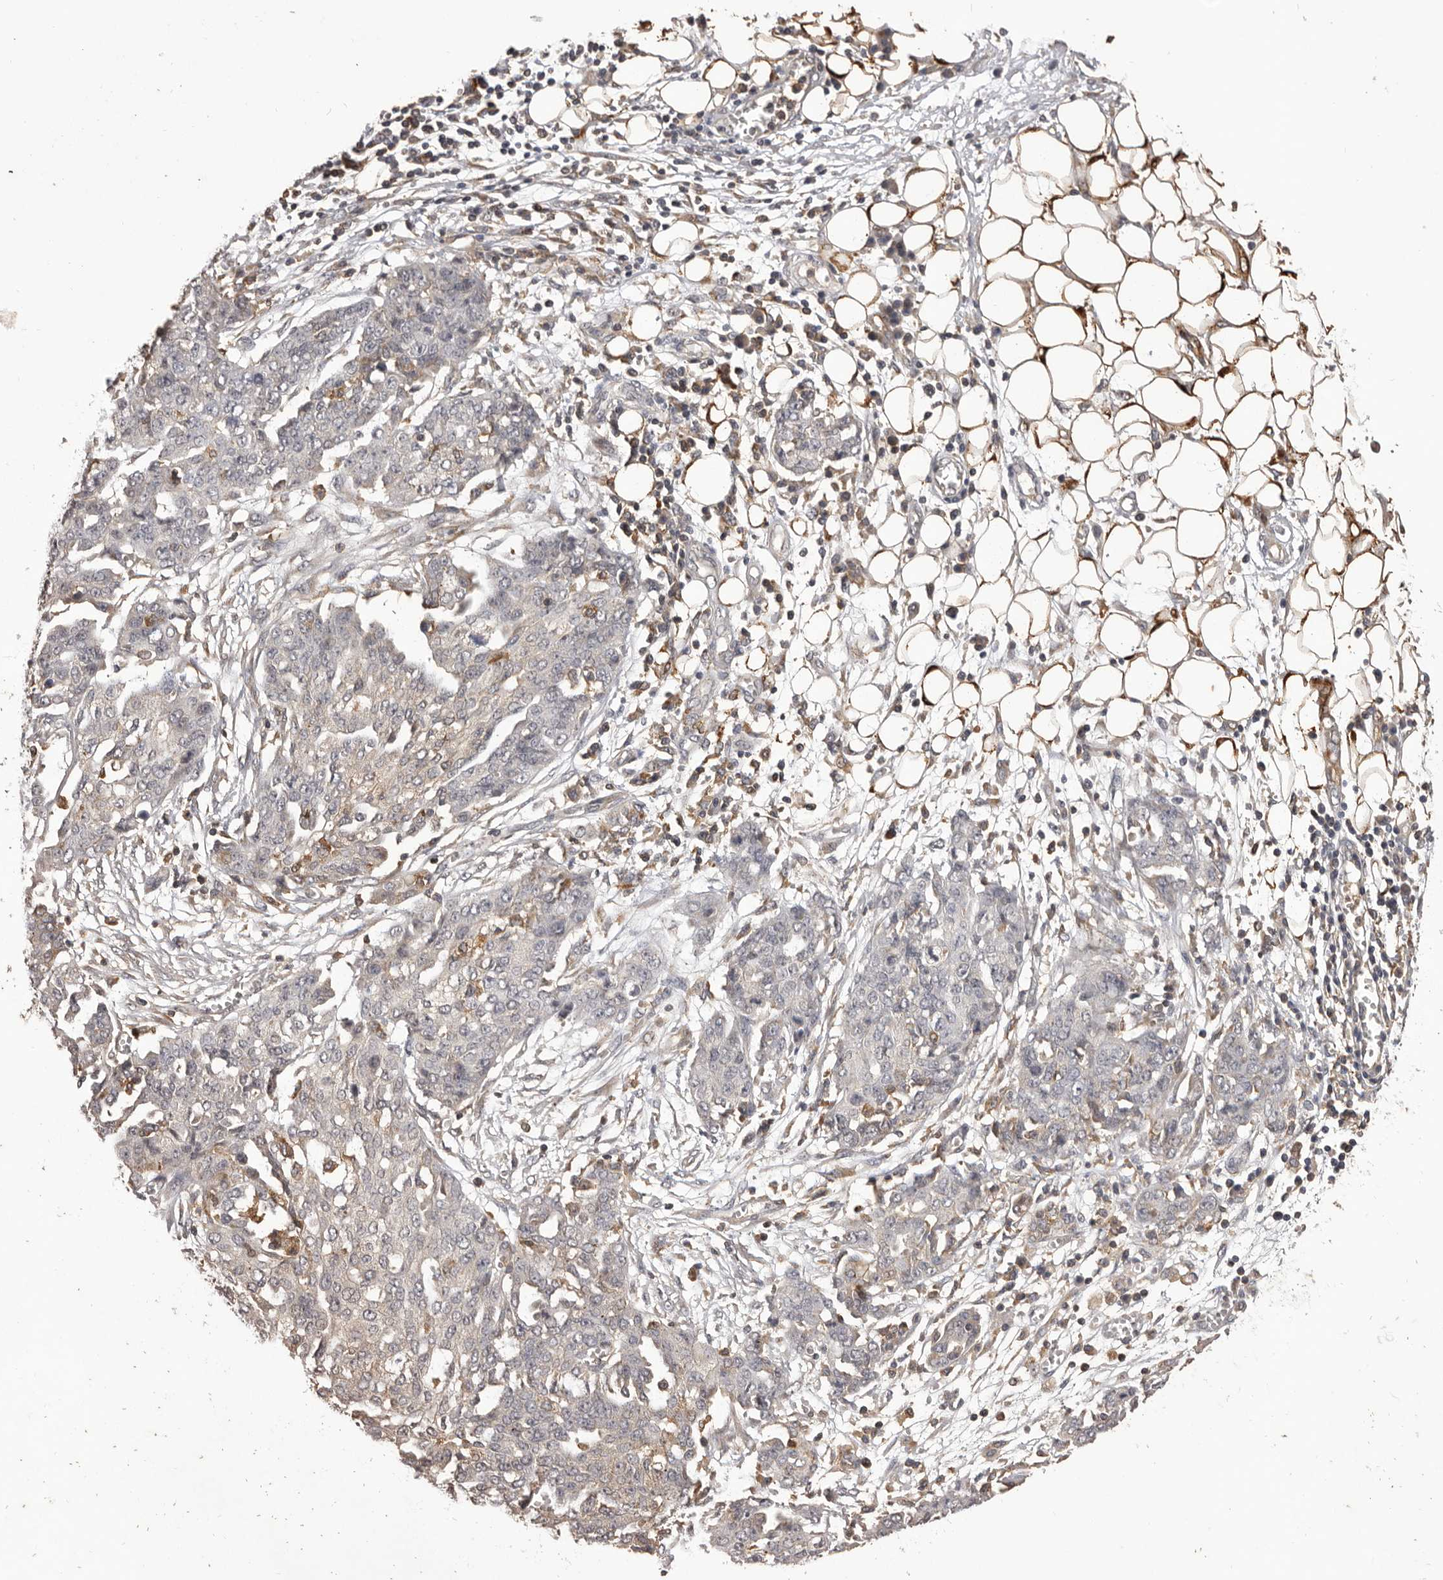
{"staining": {"intensity": "weak", "quantity": "<25%", "location": "cytoplasmic/membranous"}, "tissue": "ovarian cancer", "cell_type": "Tumor cells", "image_type": "cancer", "snomed": [{"axis": "morphology", "description": "Cystadenocarcinoma, serous, NOS"}, {"axis": "topography", "description": "Soft tissue"}, {"axis": "topography", "description": "Ovary"}], "caption": "A high-resolution image shows immunohistochemistry (IHC) staining of ovarian cancer, which reveals no significant staining in tumor cells.", "gene": "GLIPR2", "patient": {"sex": "female", "age": 57}}